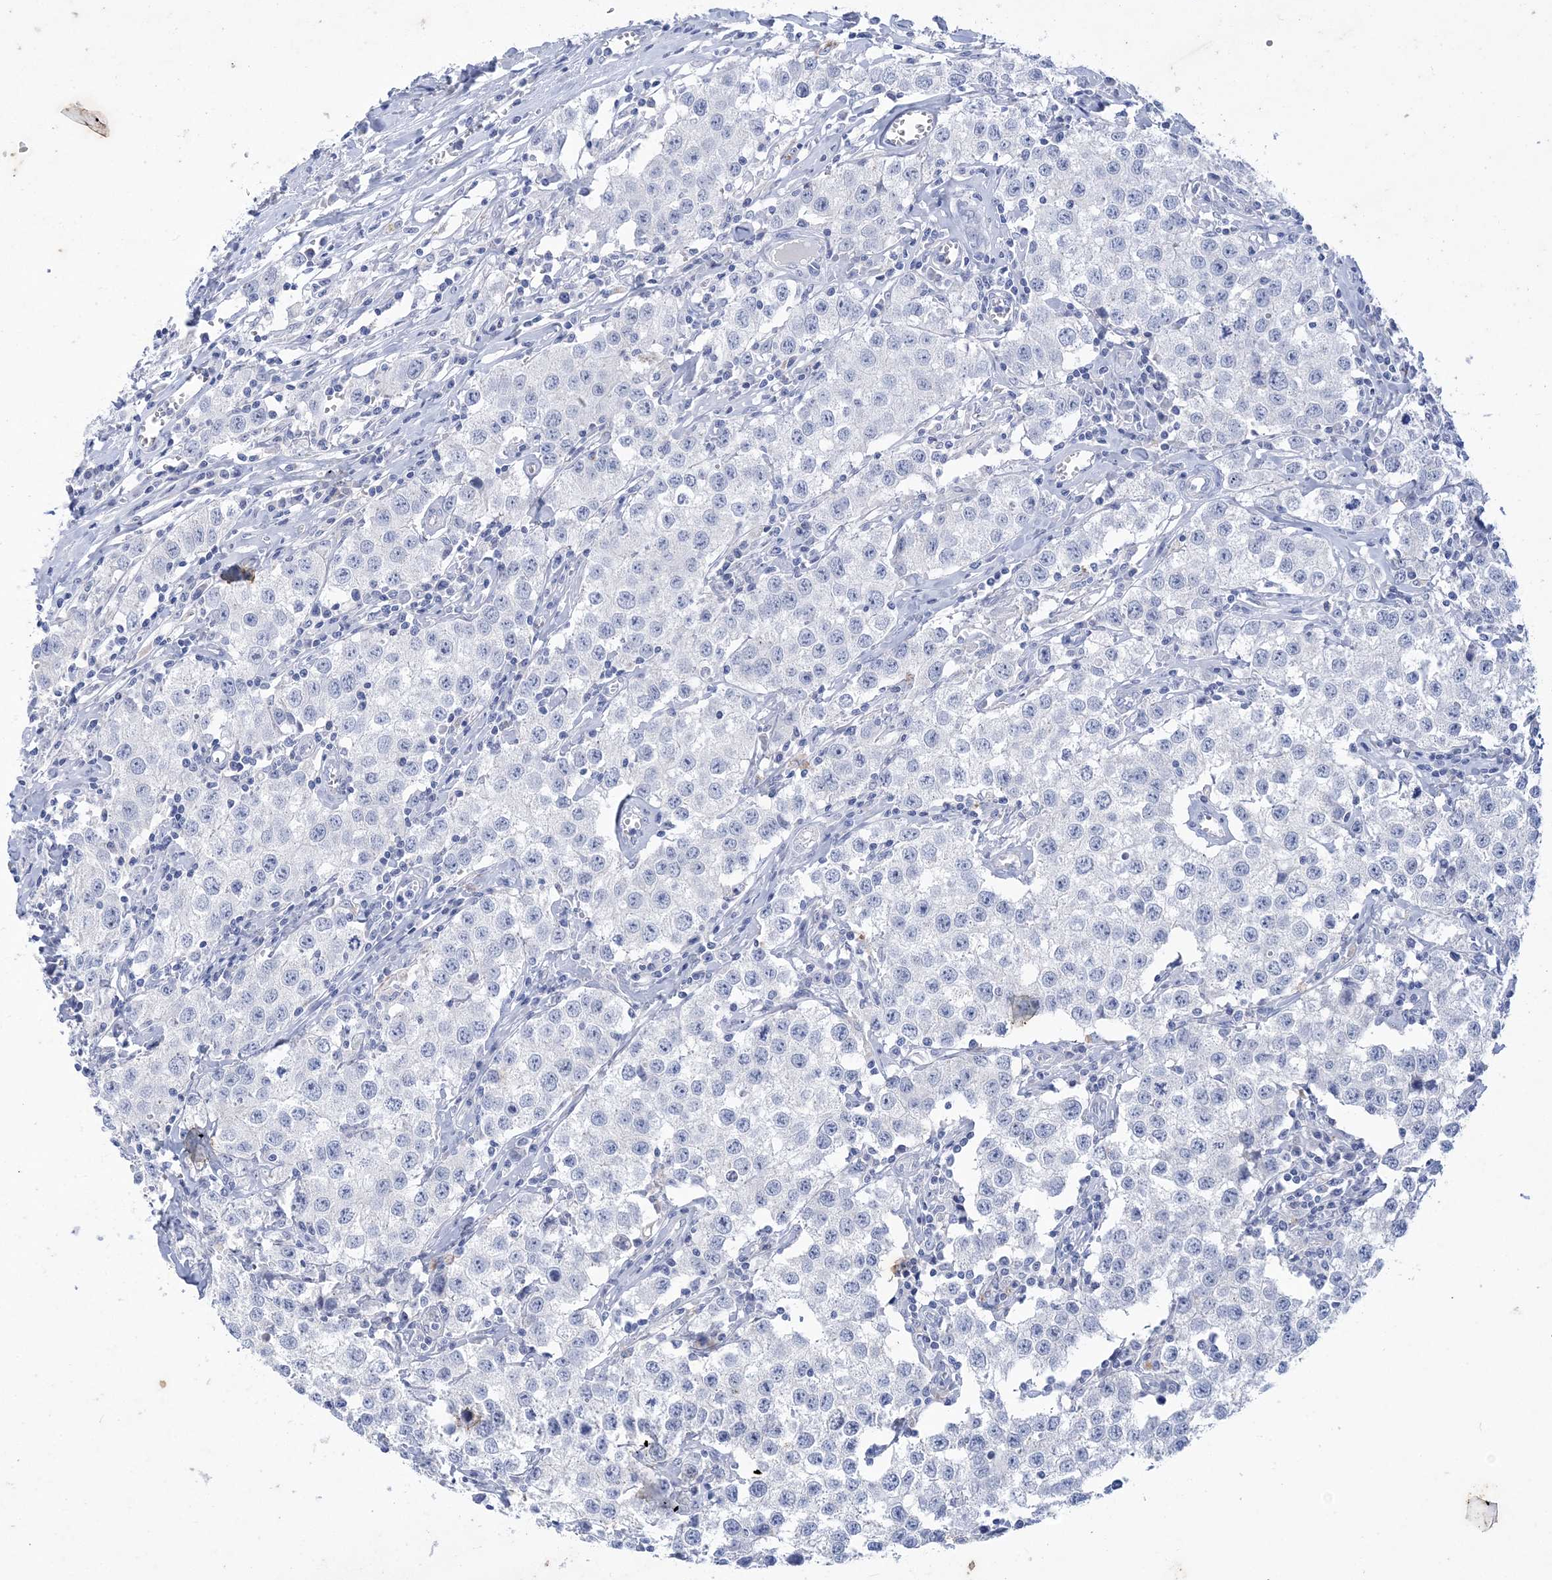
{"staining": {"intensity": "negative", "quantity": "none", "location": "none"}, "tissue": "testis cancer", "cell_type": "Tumor cells", "image_type": "cancer", "snomed": [{"axis": "morphology", "description": "Seminoma, NOS"}, {"axis": "morphology", "description": "Carcinoma, Embryonal, NOS"}, {"axis": "topography", "description": "Testis"}], "caption": "Immunohistochemistry photomicrograph of neoplastic tissue: human testis cancer (seminoma) stained with DAB (3,3'-diaminobenzidine) displays no significant protein expression in tumor cells. Brightfield microscopy of immunohistochemistry stained with DAB (brown) and hematoxylin (blue), captured at high magnification.", "gene": "COPS8", "patient": {"sex": "male", "age": 43}}